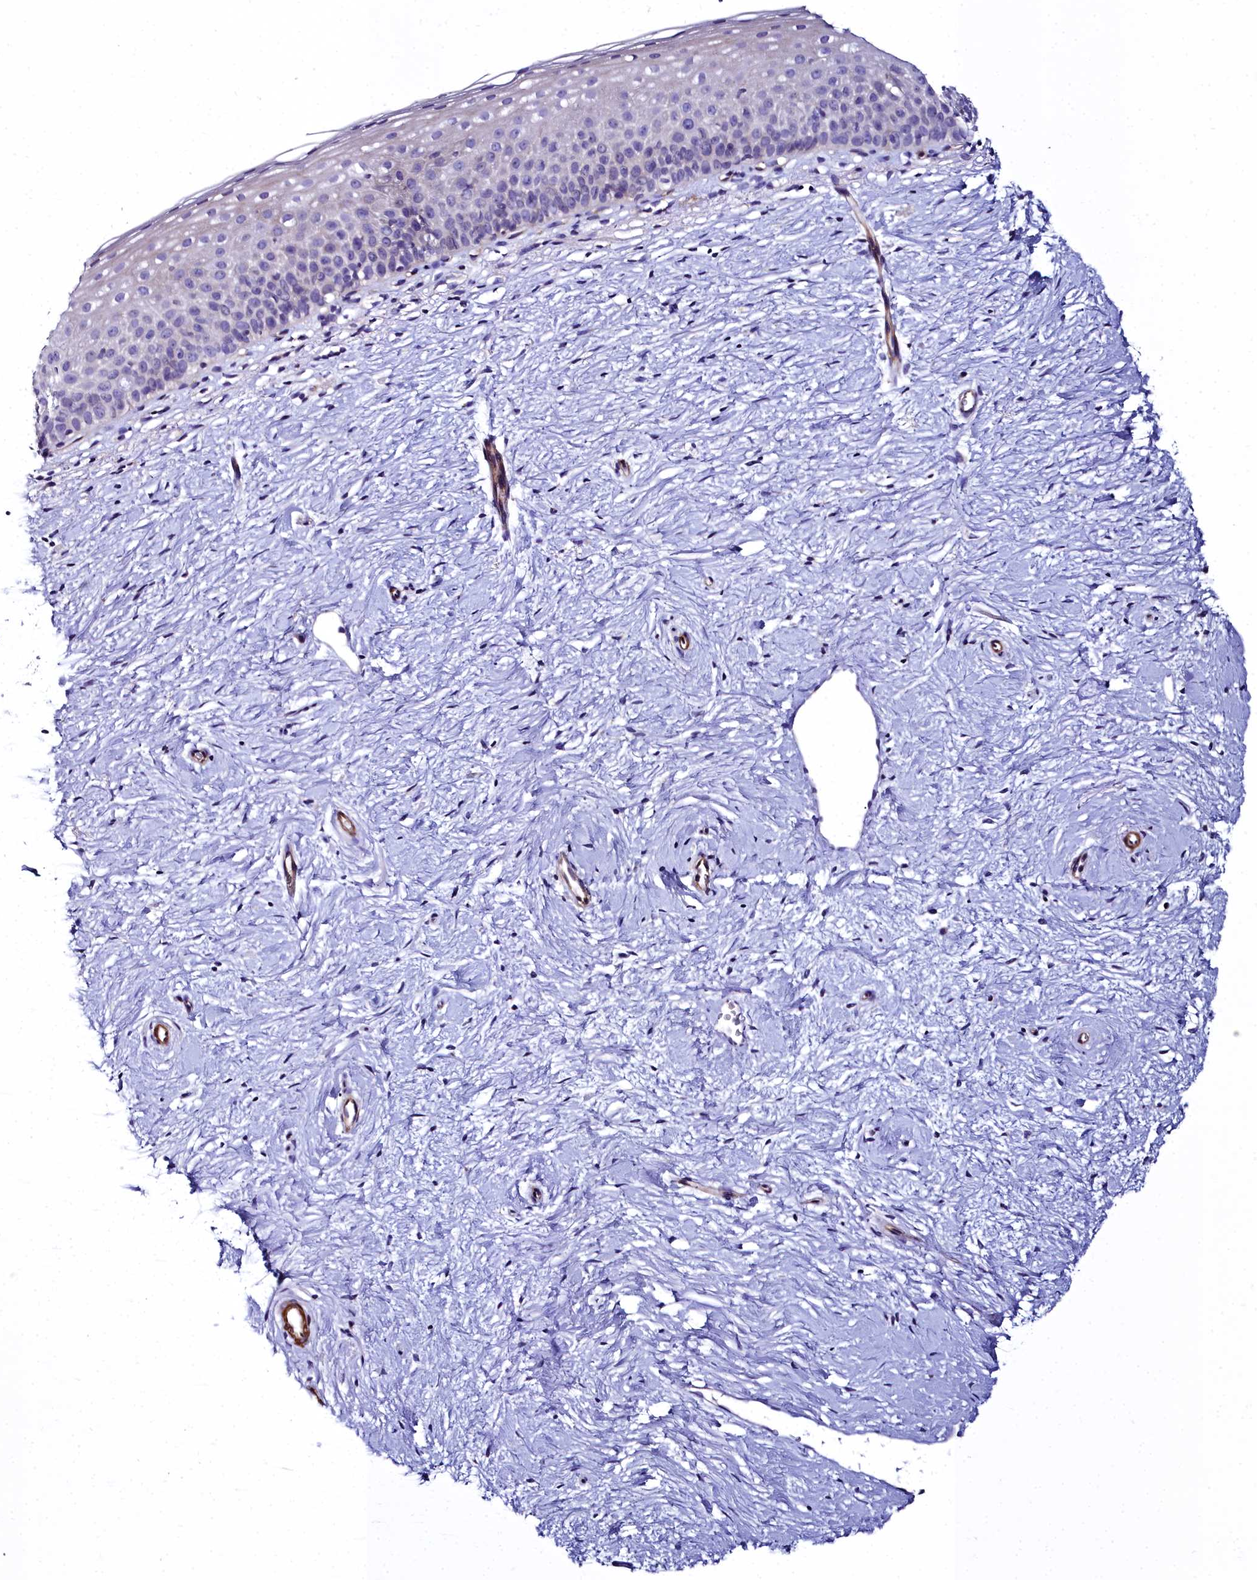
{"staining": {"intensity": "negative", "quantity": "none", "location": "none"}, "tissue": "cervix", "cell_type": "Glandular cells", "image_type": "normal", "snomed": [{"axis": "morphology", "description": "Normal tissue, NOS"}, {"axis": "topography", "description": "Cervix"}], "caption": "IHC photomicrograph of normal human cervix stained for a protein (brown), which displays no expression in glandular cells. (DAB immunohistochemistry visualized using brightfield microscopy, high magnification).", "gene": "FADS3", "patient": {"sex": "female", "age": 57}}